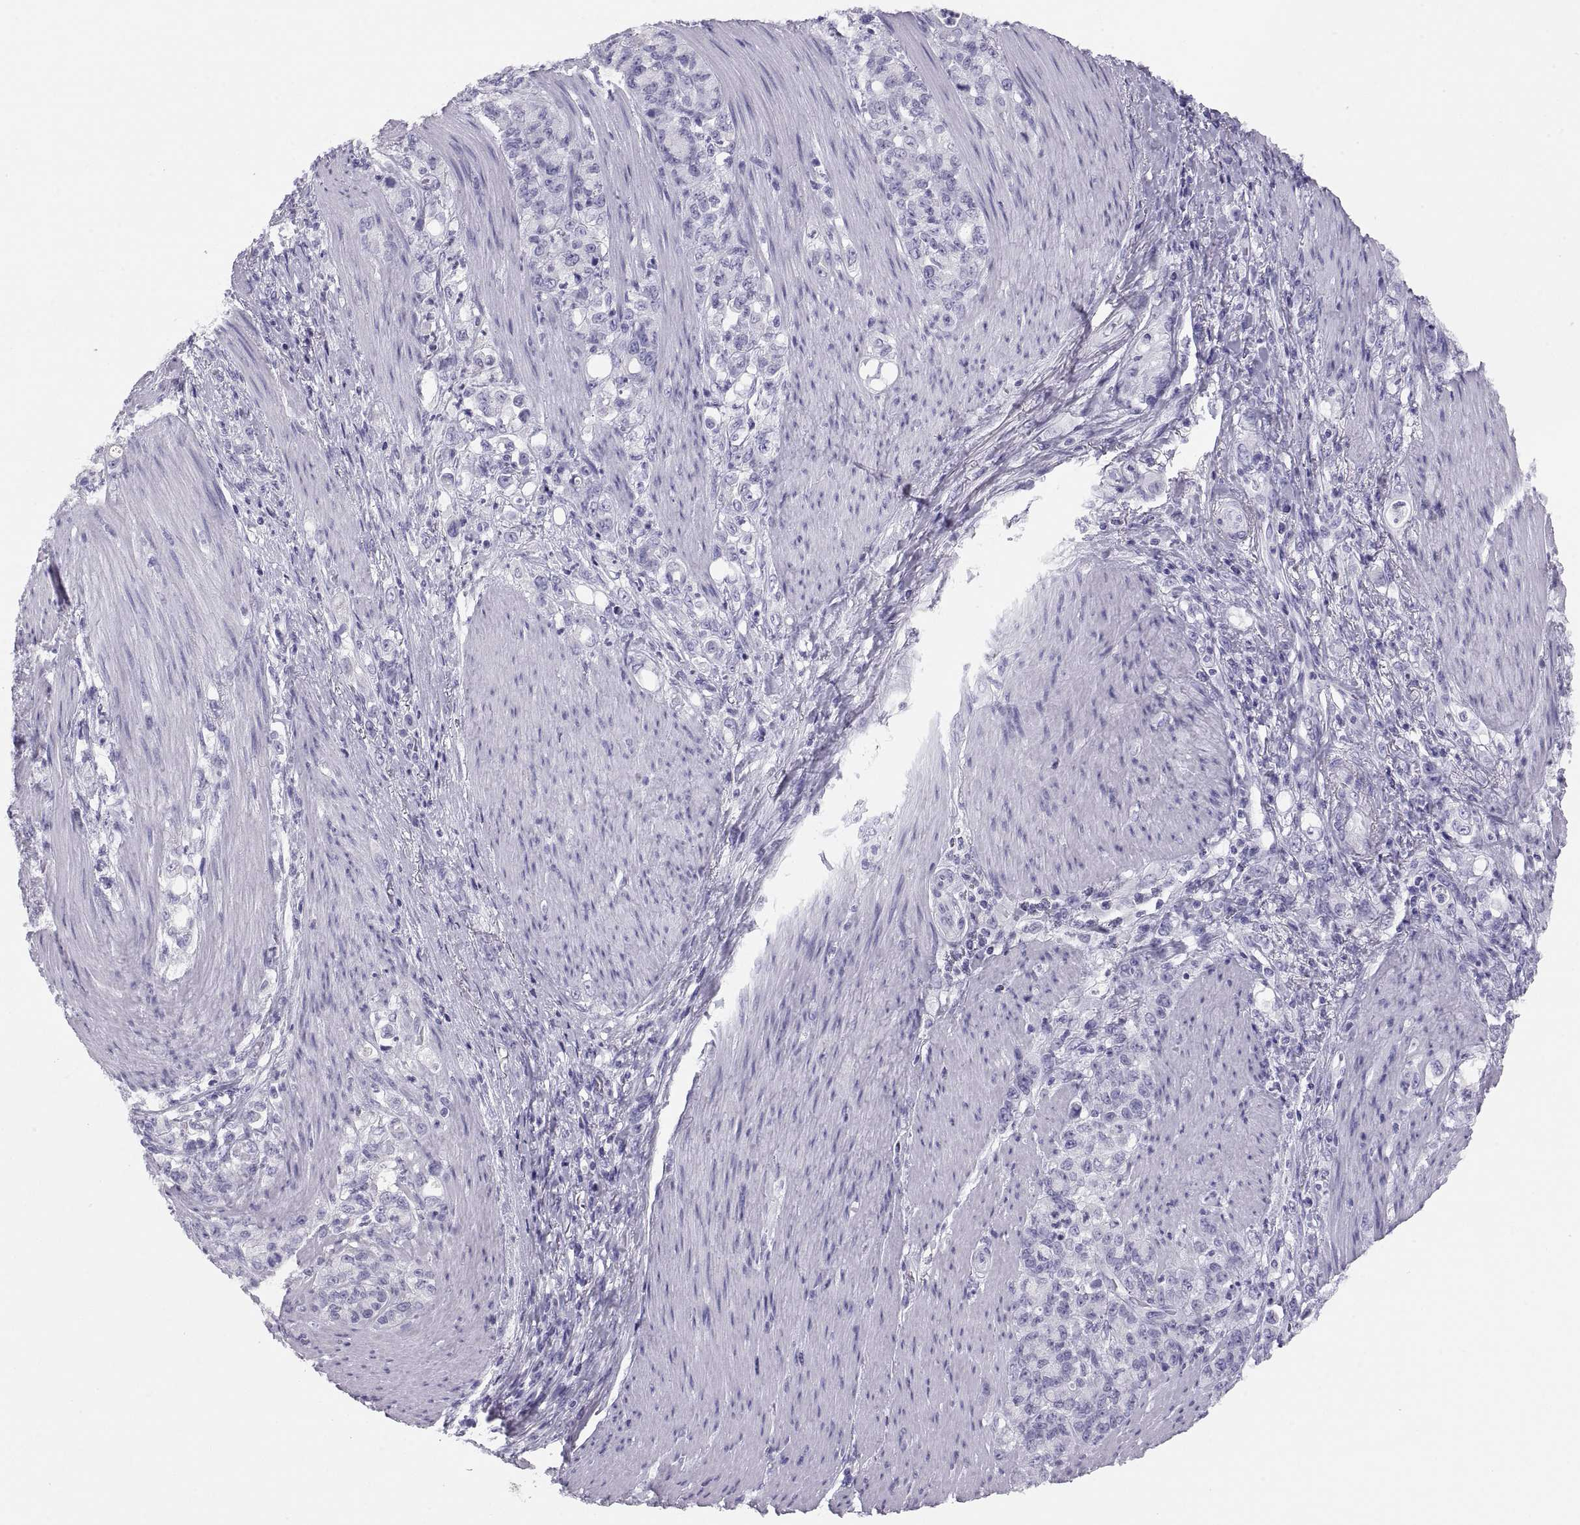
{"staining": {"intensity": "negative", "quantity": "none", "location": "none"}, "tissue": "stomach cancer", "cell_type": "Tumor cells", "image_type": "cancer", "snomed": [{"axis": "morphology", "description": "Adenocarcinoma, NOS"}, {"axis": "topography", "description": "Stomach"}], "caption": "This is a micrograph of immunohistochemistry staining of stomach adenocarcinoma, which shows no expression in tumor cells. Brightfield microscopy of immunohistochemistry (IHC) stained with DAB (brown) and hematoxylin (blue), captured at high magnification.", "gene": "PAX2", "patient": {"sex": "female", "age": 79}}